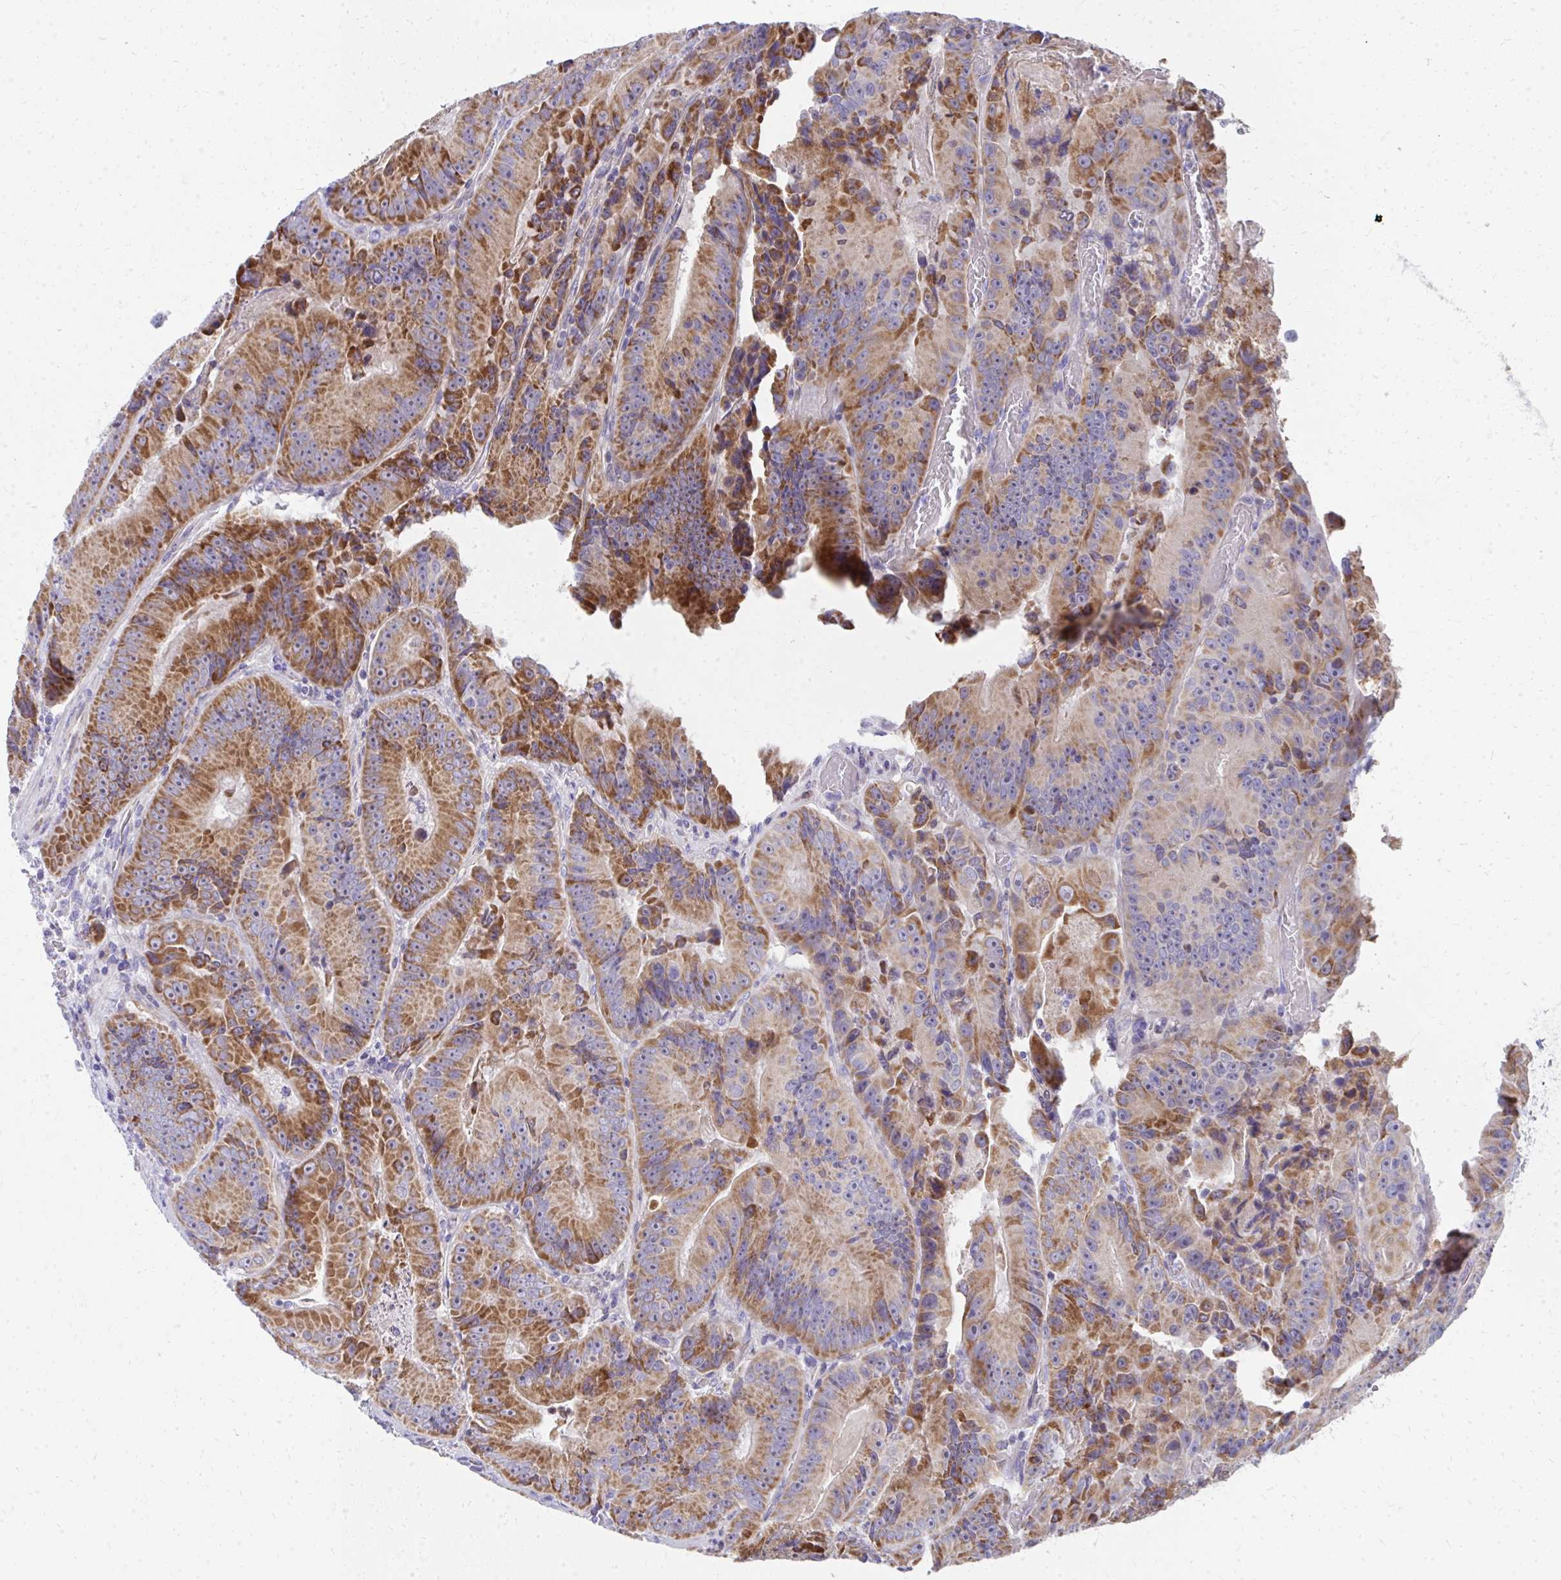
{"staining": {"intensity": "moderate", "quantity": ">75%", "location": "cytoplasmic/membranous"}, "tissue": "colorectal cancer", "cell_type": "Tumor cells", "image_type": "cancer", "snomed": [{"axis": "morphology", "description": "Adenocarcinoma, NOS"}, {"axis": "topography", "description": "Colon"}], "caption": "Moderate cytoplasmic/membranous protein expression is present in about >75% of tumor cells in adenocarcinoma (colorectal). The staining is performed using DAB (3,3'-diaminobenzidine) brown chromogen to label protein expression. The nuclei are counter-stained blue using hematoxylin.", "gene": "IL37", "patient": {"sex": "female", "age": 86}}